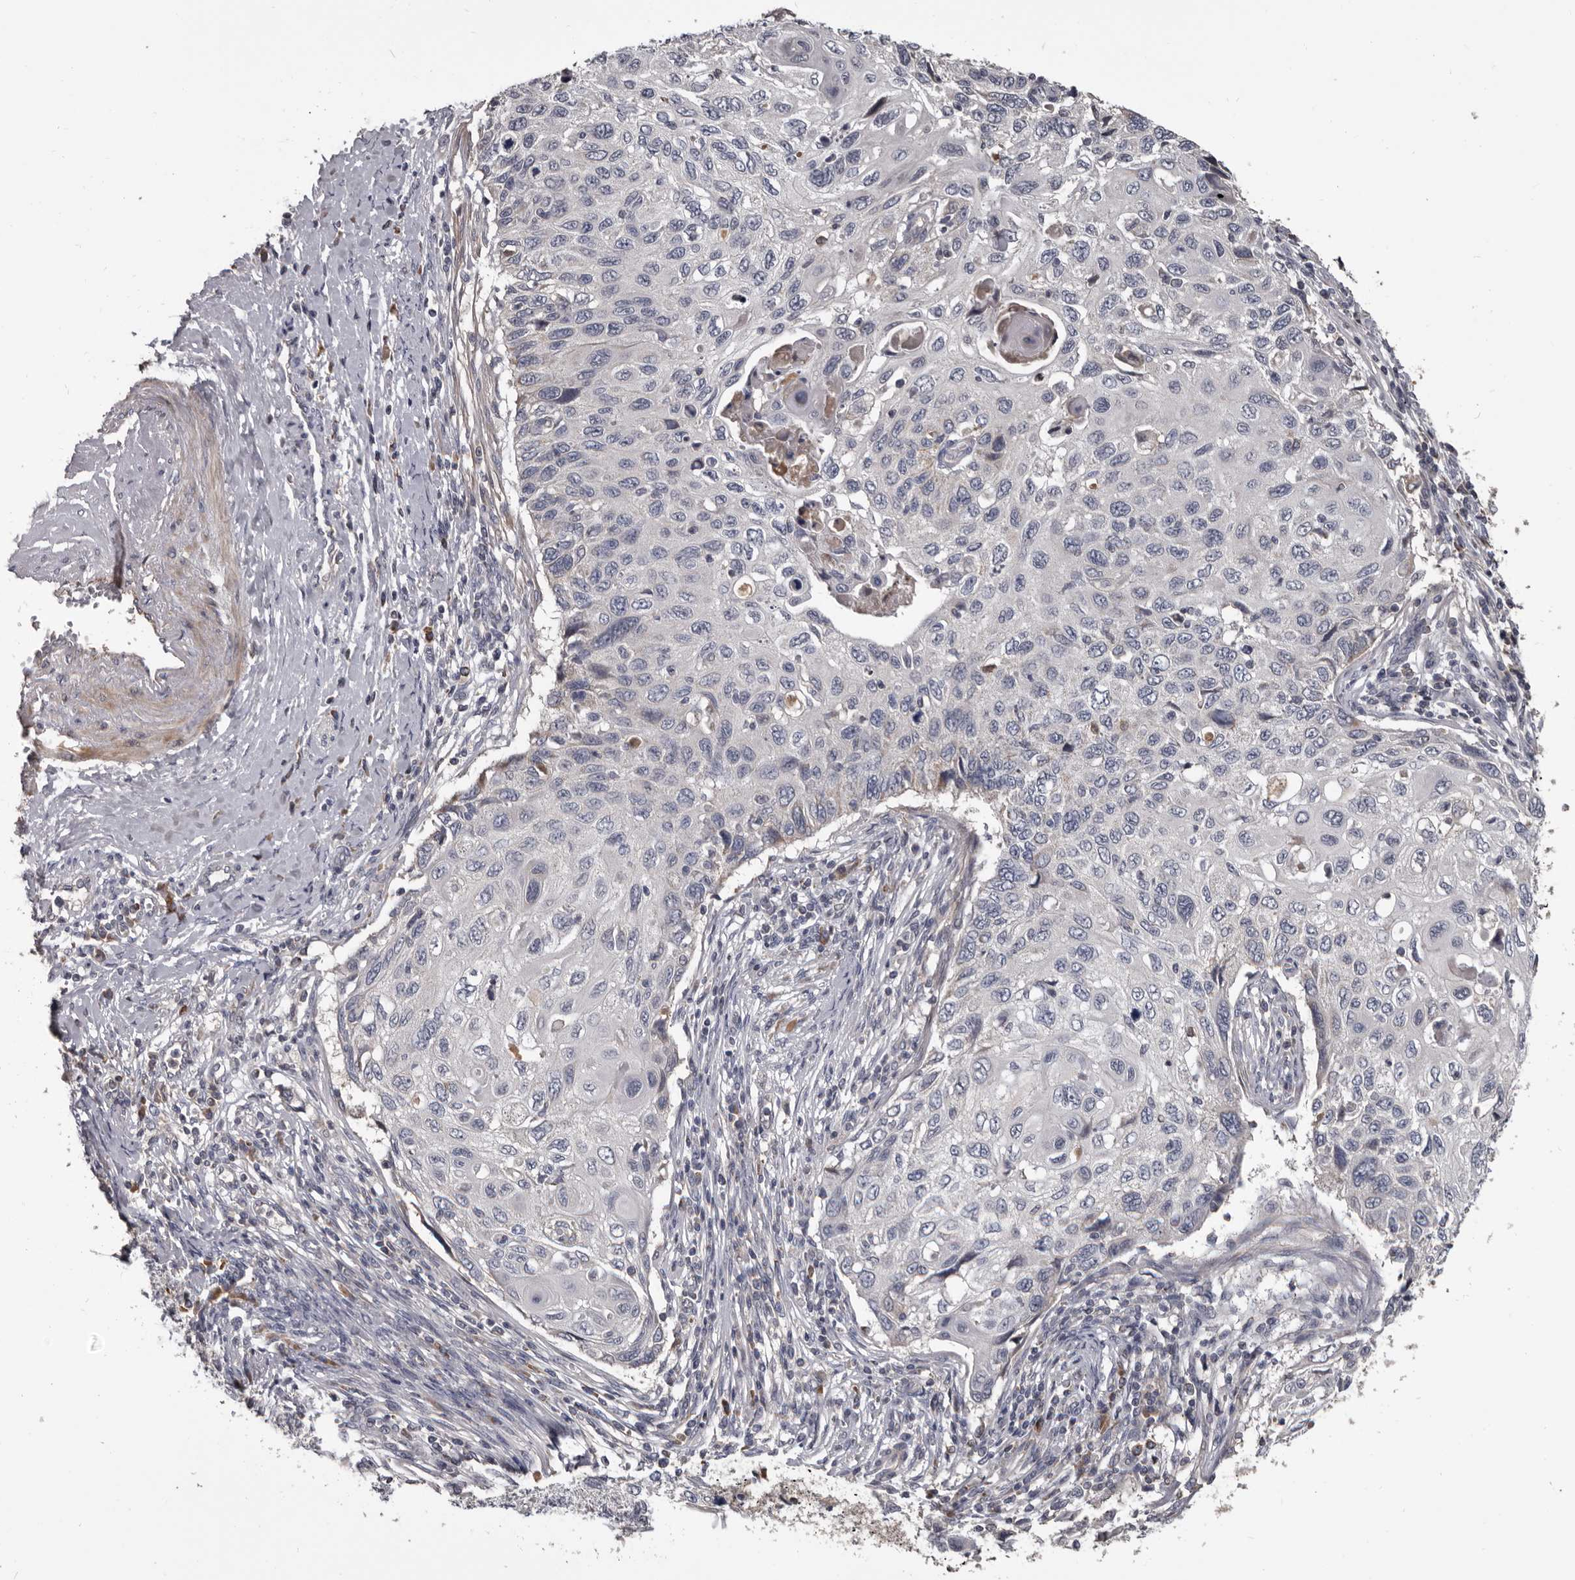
{"staining": {"intensity": "negative", "quantity": "none", "location": "none"}, "tissue": "cervical cancer", "cell_type": "Tumor cells", "image_type": "cancer", "snomed": [{"axis": "morphology", "description": "Squamous cell carcinoma, NOS"}, {"axis": "topography", "description": "Cervix"}], "caption": "Immunohistochemical staining of cervical squamous cell carcinoma displays no significant staining in tumor cells.", "gene": "ALDH5A1", "patient": {"sex": "female", "age": 70}}